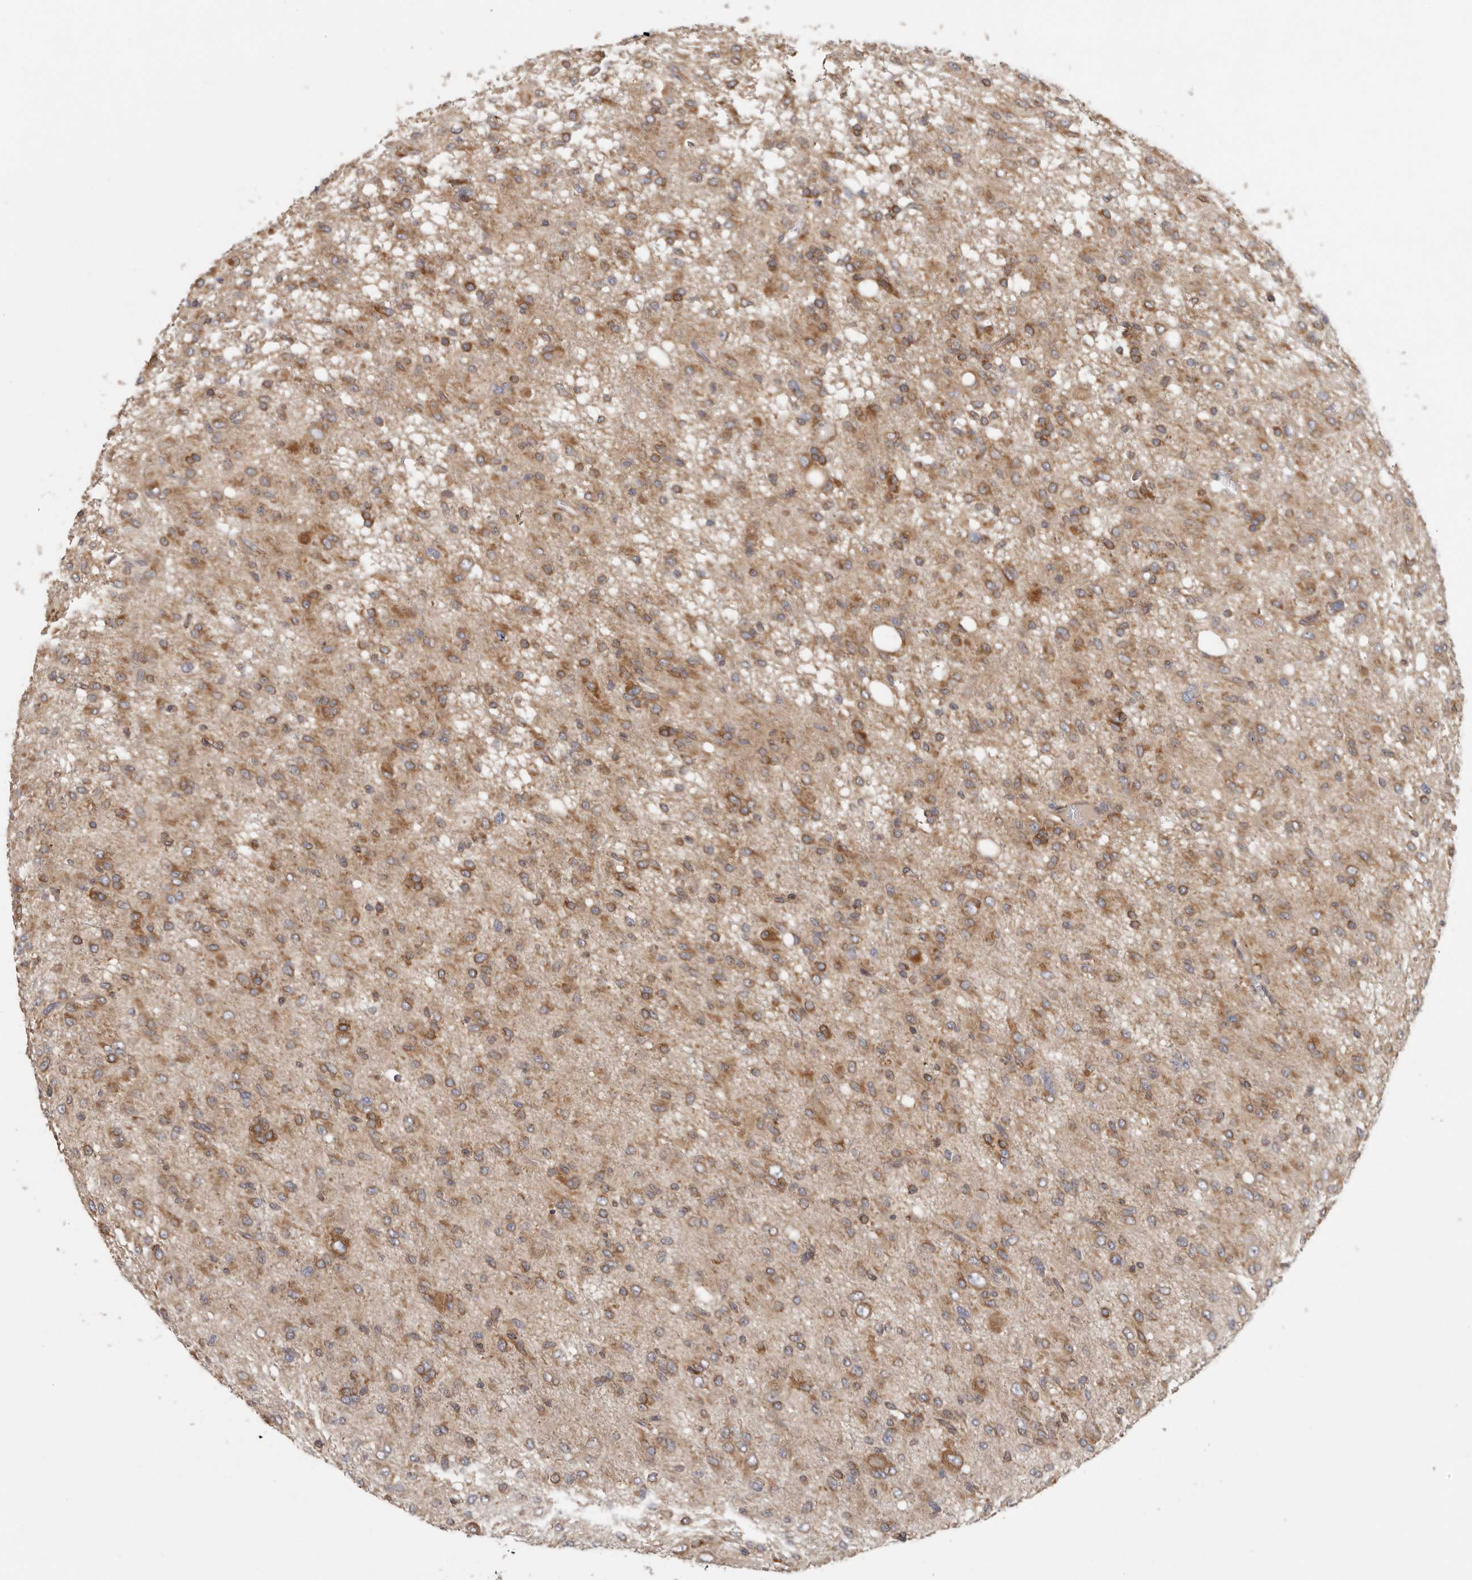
{"staining": {"intensity": "moderate", "quantity": ">75%", "location": "cytoplasmic/membranous"}, "tissue": "glioma", "cell_type": "Tumor cells", "image_type": "cancer", "snomed": [{"axis": "morphology", "description": "Glioma, malignant, High grade"}, {"axis": "topography", "description": "Brain"}], "caption": "This micrograph displays immunohistochemistry (IHC) staining of human glioma, with medium moderate cytoplasmic/membranous staining in about >75% of tumor cells.", "gene": "BCAP29", "patient": {"sex": "female", "age": 59}}